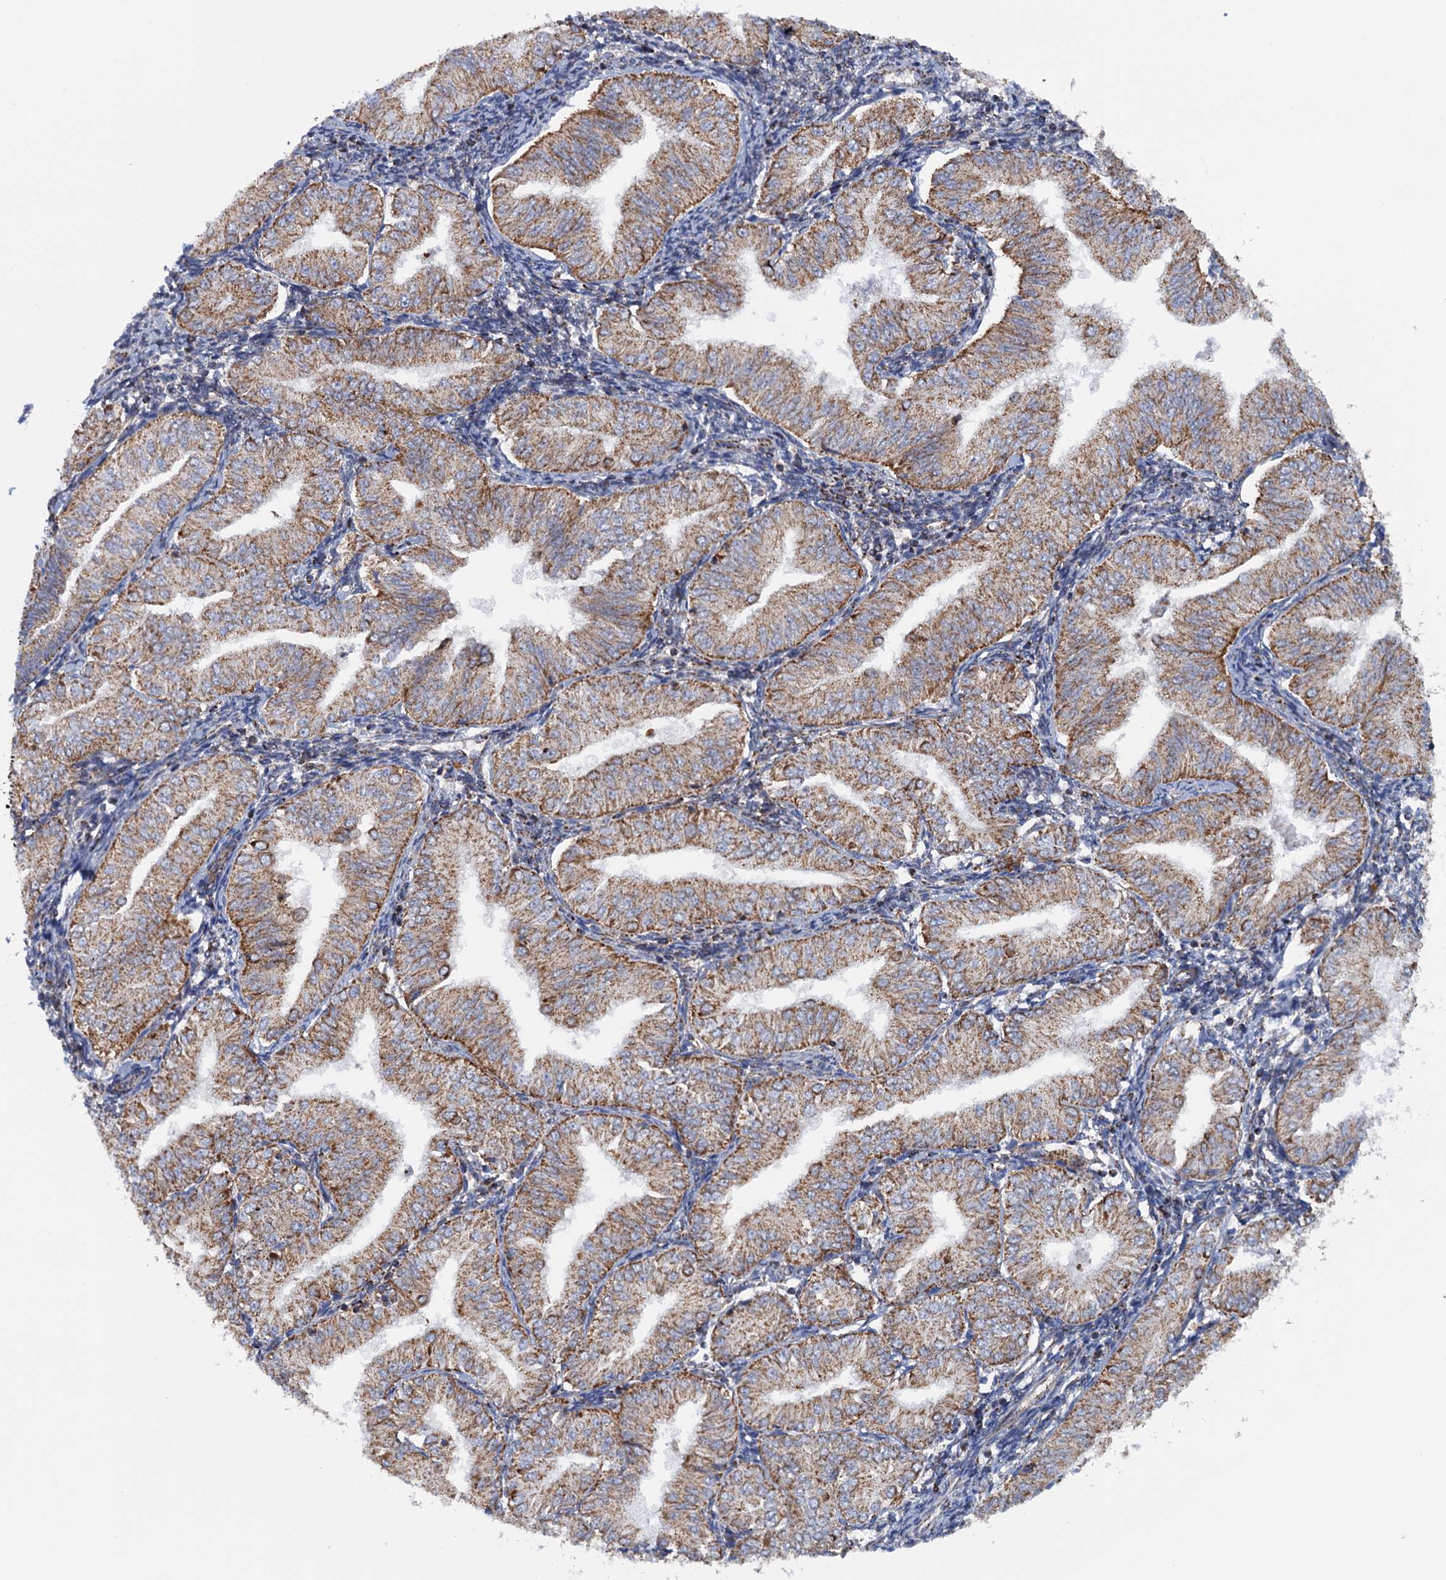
{"staining": {"intensity": "moderate", "quantity": ">75%", "location": "cytoplasmic/membranous"}, "tissue": "endometrial cancer", "cell_type": "Tumor cells", "image_type": "cancer", "snomed": [{"axis": "morphology", "description": "Normal tissue, NOS"}, {"axis": "morphology", "description": "Adenocarcinoma, NOS"}, {"axis": "topography", "description": "Endometrium"}], "caption": "This micrograph exhibits immunohistochemistry (IHC) staining of adenocarcinoma (endometrial), with medium moderate cytoplasmic/membranous staining in approximately >75% of tumor cells.", "gene": "GTPBP3", "patient": {"sex": "female", "age": 53}}